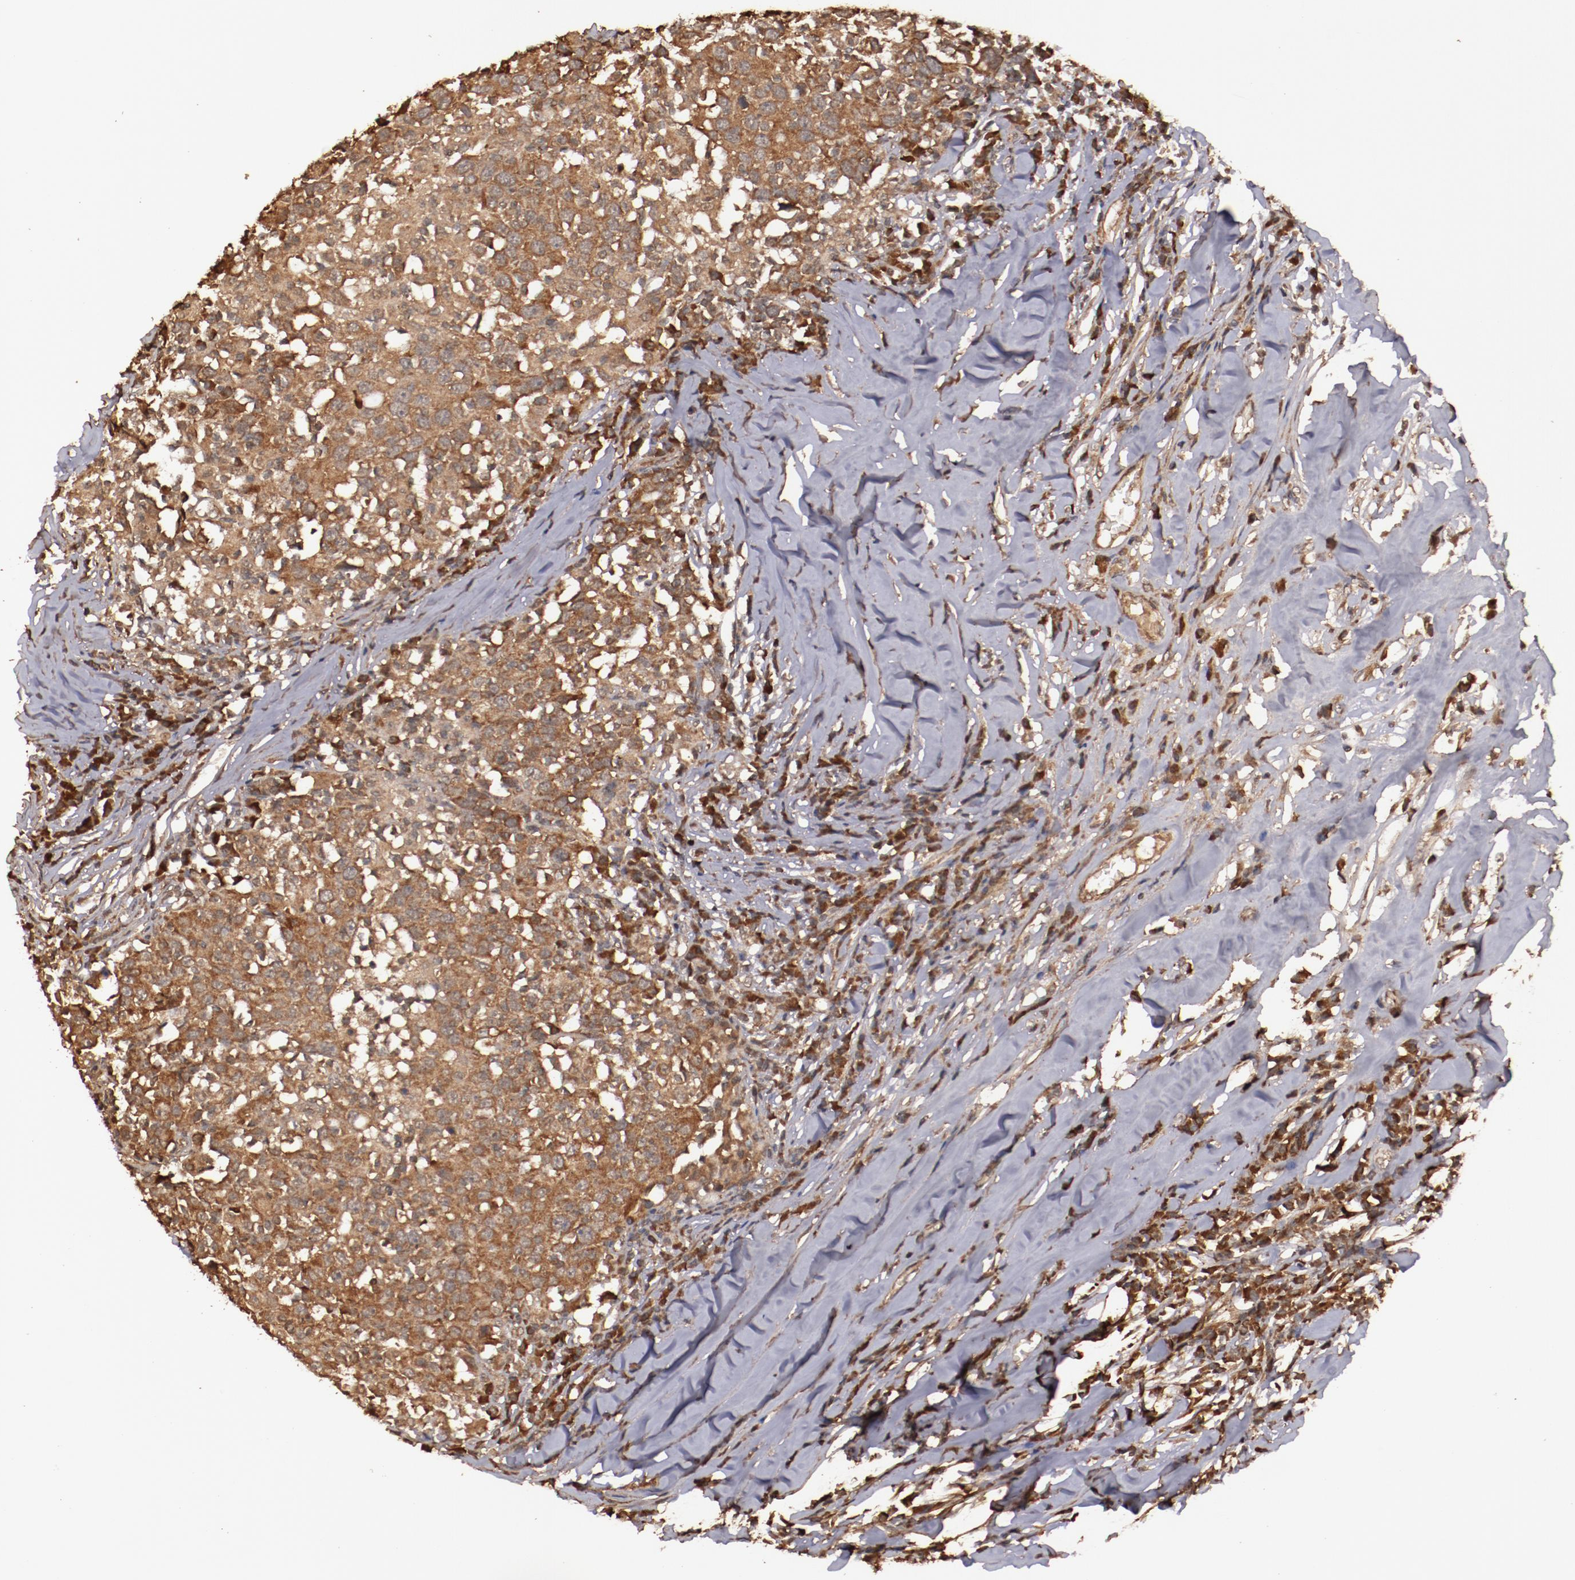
{"staining": {"intensity": "strong", "quantity": ">75%", "location": "cytoplasmic/membranous"}, "tissue": "head and neck cancer", "cell_type": "Tumor cells", "image_type": "cancer", "snomed": [{"axis": "morphology", "description": "Adenocarcinoma, NOS"}, {"axis": "topography", "description": "Salivary gland"}, {"axis": "topography", "description": "Head-Neck"}], "caption": "Protein staining by IHC displays strong cytoplasmic/membranous expression in approximately >75% of tumor cells in head and neck cancer.", "gene": "TXNDC16", "patient": {"sex": "female", "age": 65}}